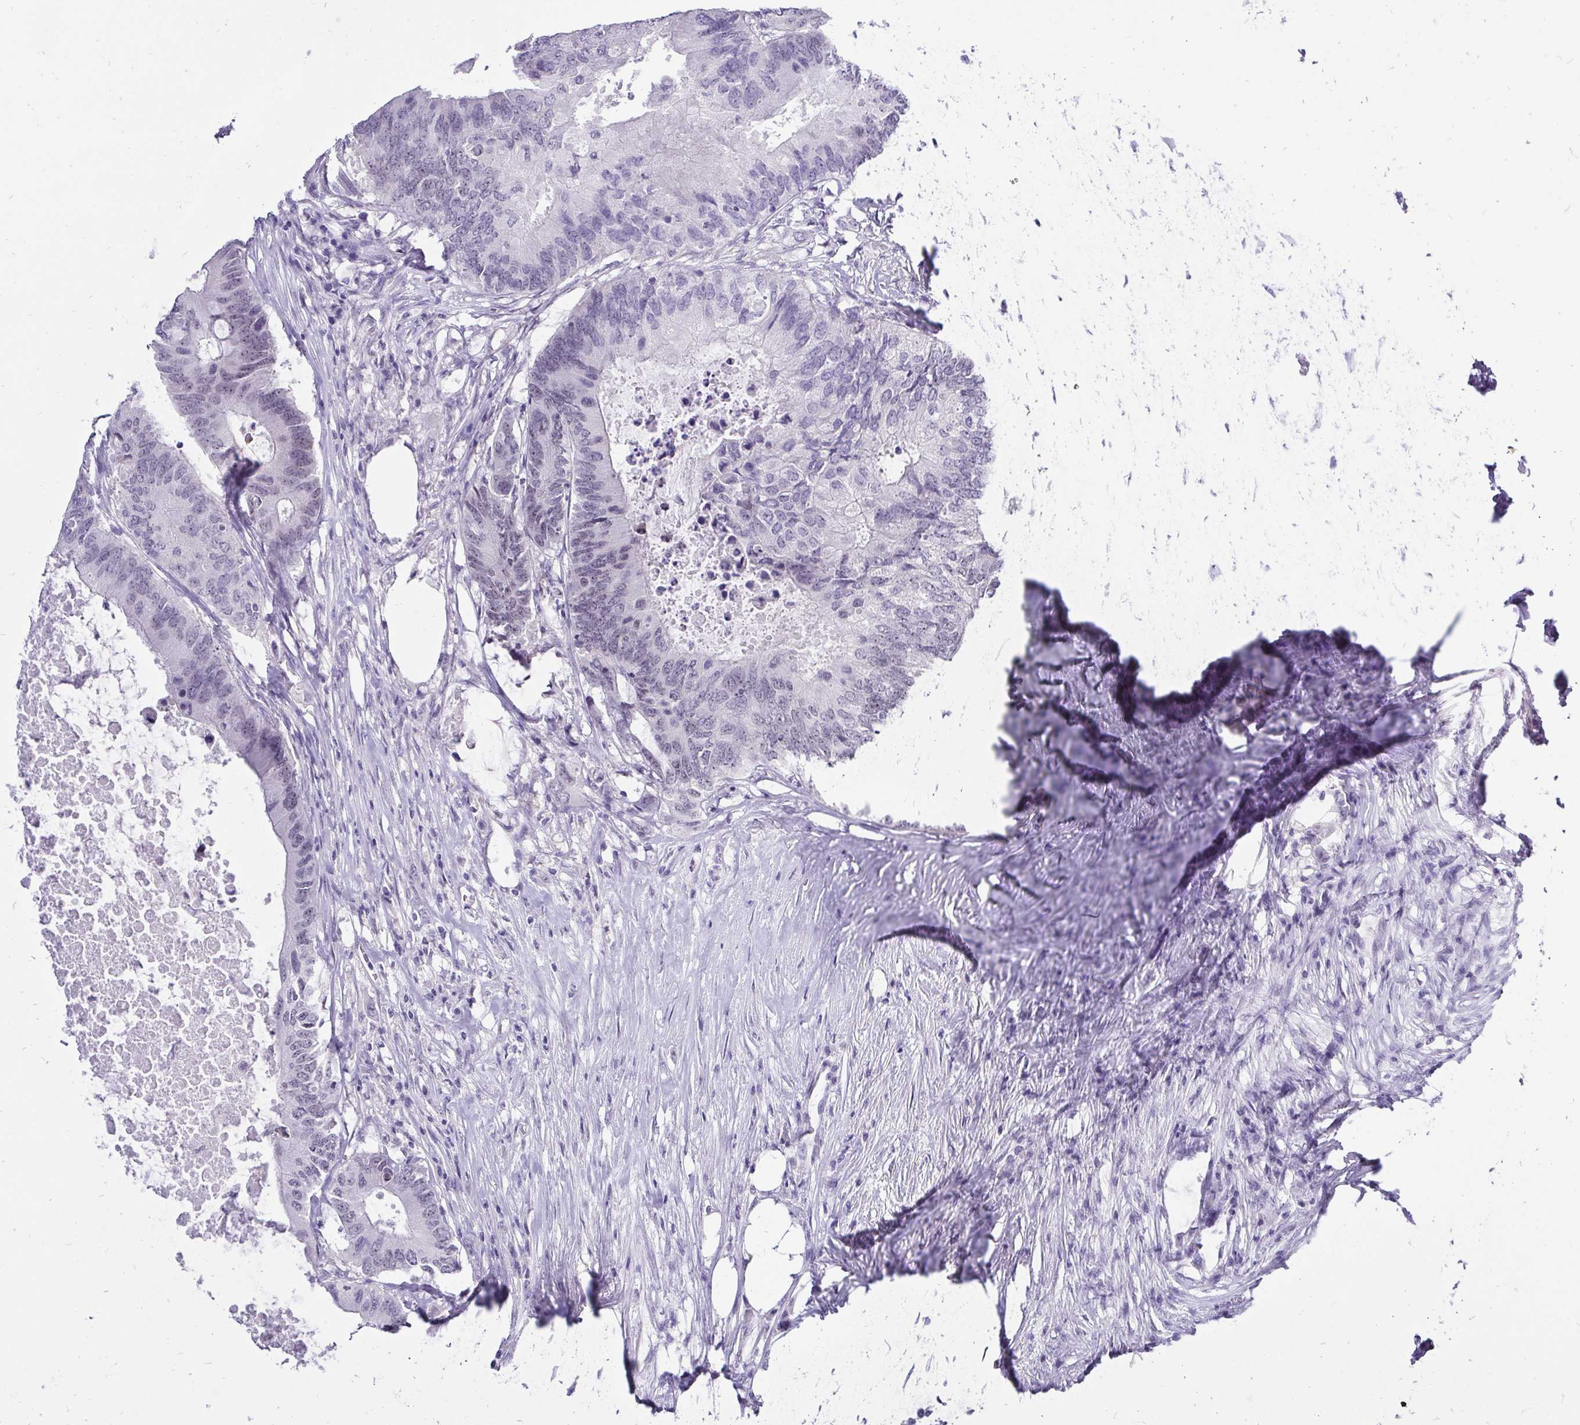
{"staining": {"intensity": "negative", "quantity": "none", "location": "none"}, "tissue": "colorectal cancer", "cell_type": "Tumor cells", "image_type": "cancer", "snomed": [{"axis": "morphology", "description": "Adenocarcinoma, NOS"}, {"axis": "topography", "description": "Colon"}], "caption": "Immunohistochemistry (IHC) of colorectal adenocarcinoma shows no staining in tumor cells.", "gene": "ZNF860", "patient": {"sex": "male", "age": 71}}